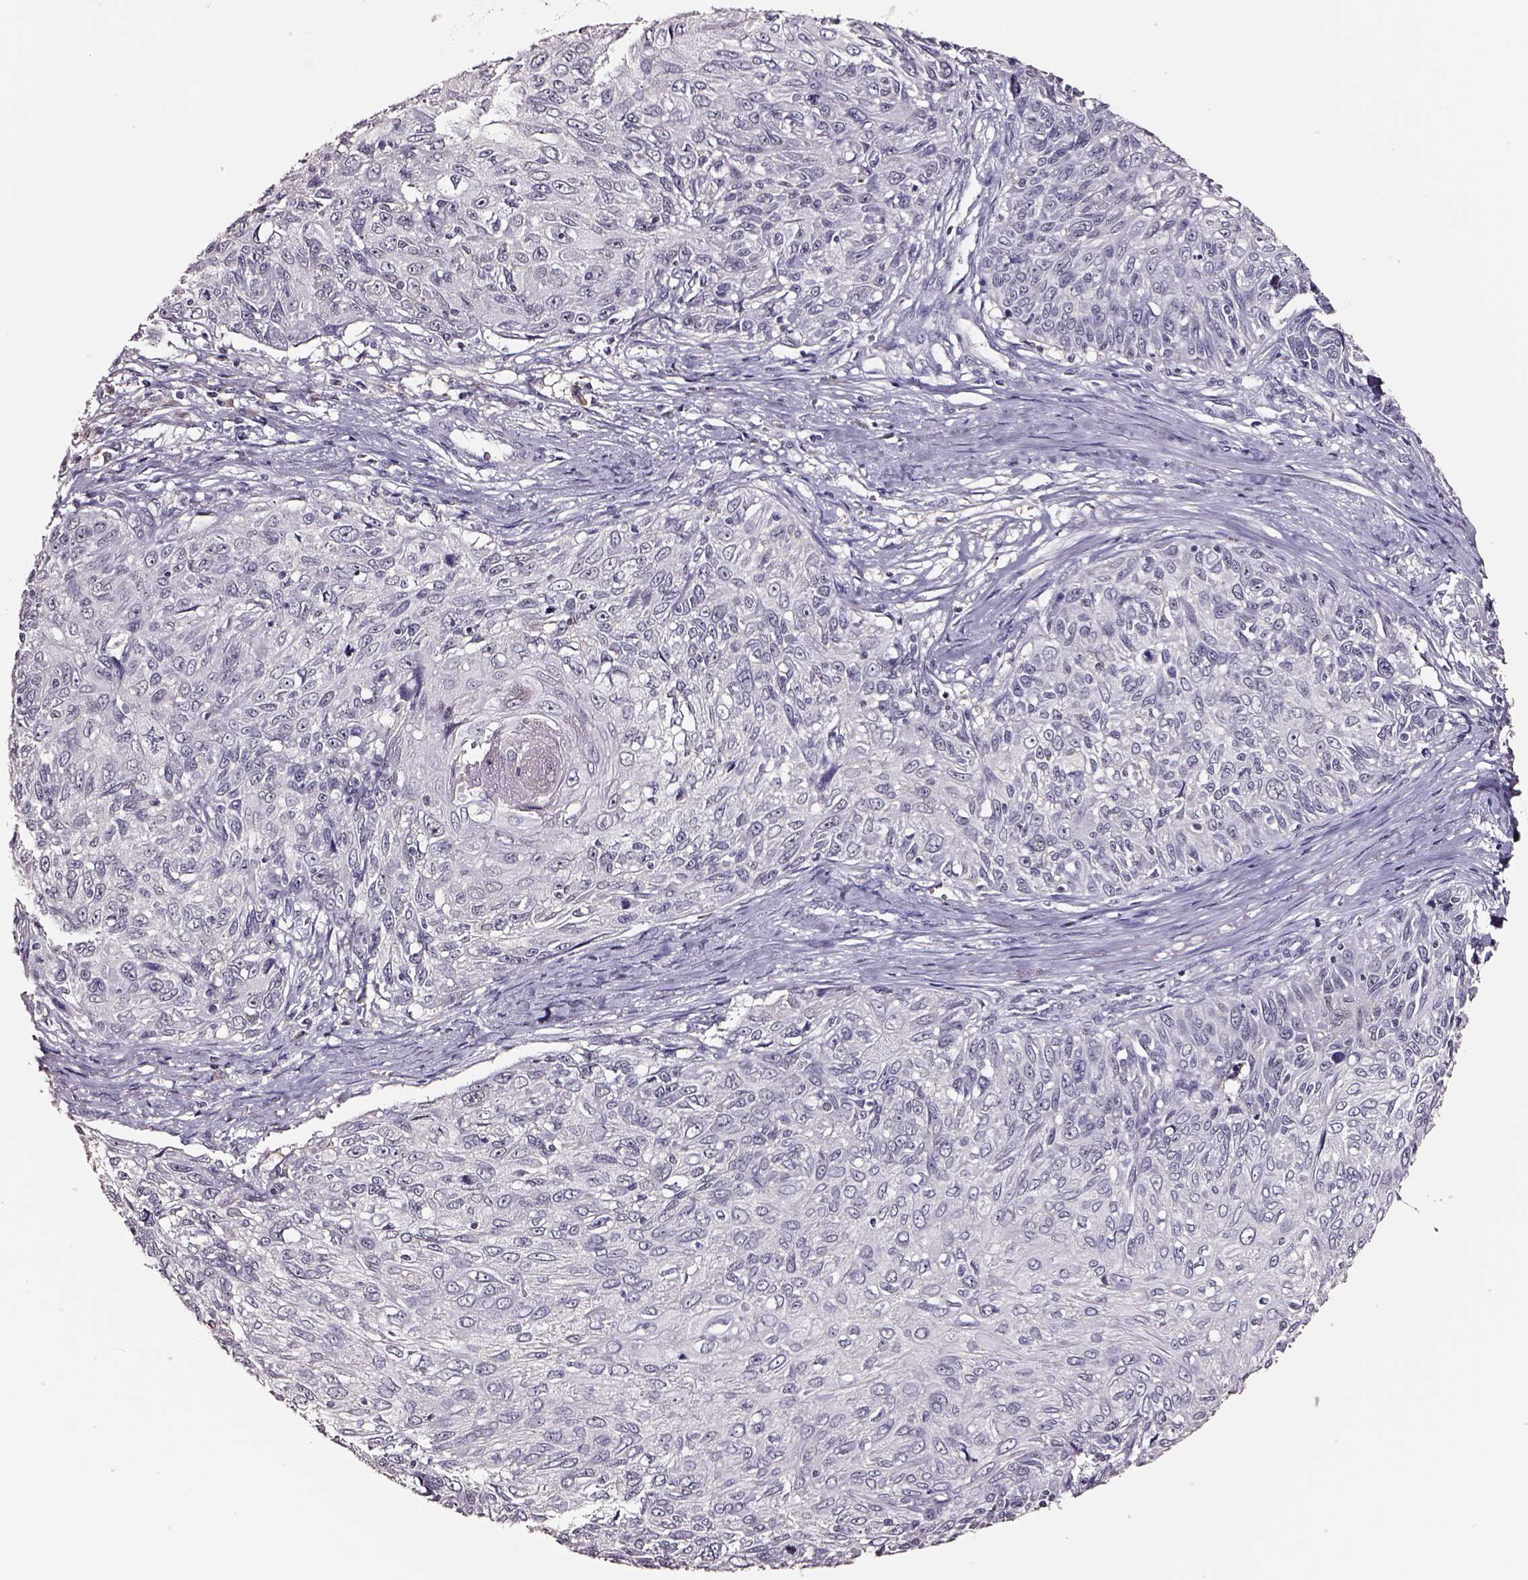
{"staining": {"intensity": "negative", "quantity": "none", "location": "none"}, "tissue": "skin cancer", "cell_type": "Tumor cells", "image_type": "cancer", "snomed": [{"axis": "morphology", "description": "Squamous cell carcinoma, NOS"}, {"axis": "topography", "description": "Skin"}], "caption": "Immunohistochemistry histopathology image of neoplastic tissue: skin squamous cell carcinoma stained with DAB (3,3'-diaminobenzidine) shows no significant protein positivity in tumor cells. (Brightfield microscopy of DAB (3,3'-diaminobenzidine) immunohistochemistry at high magnification).", "gene": "SMIM17", "patient": {"sex": "male", "age": 92}}